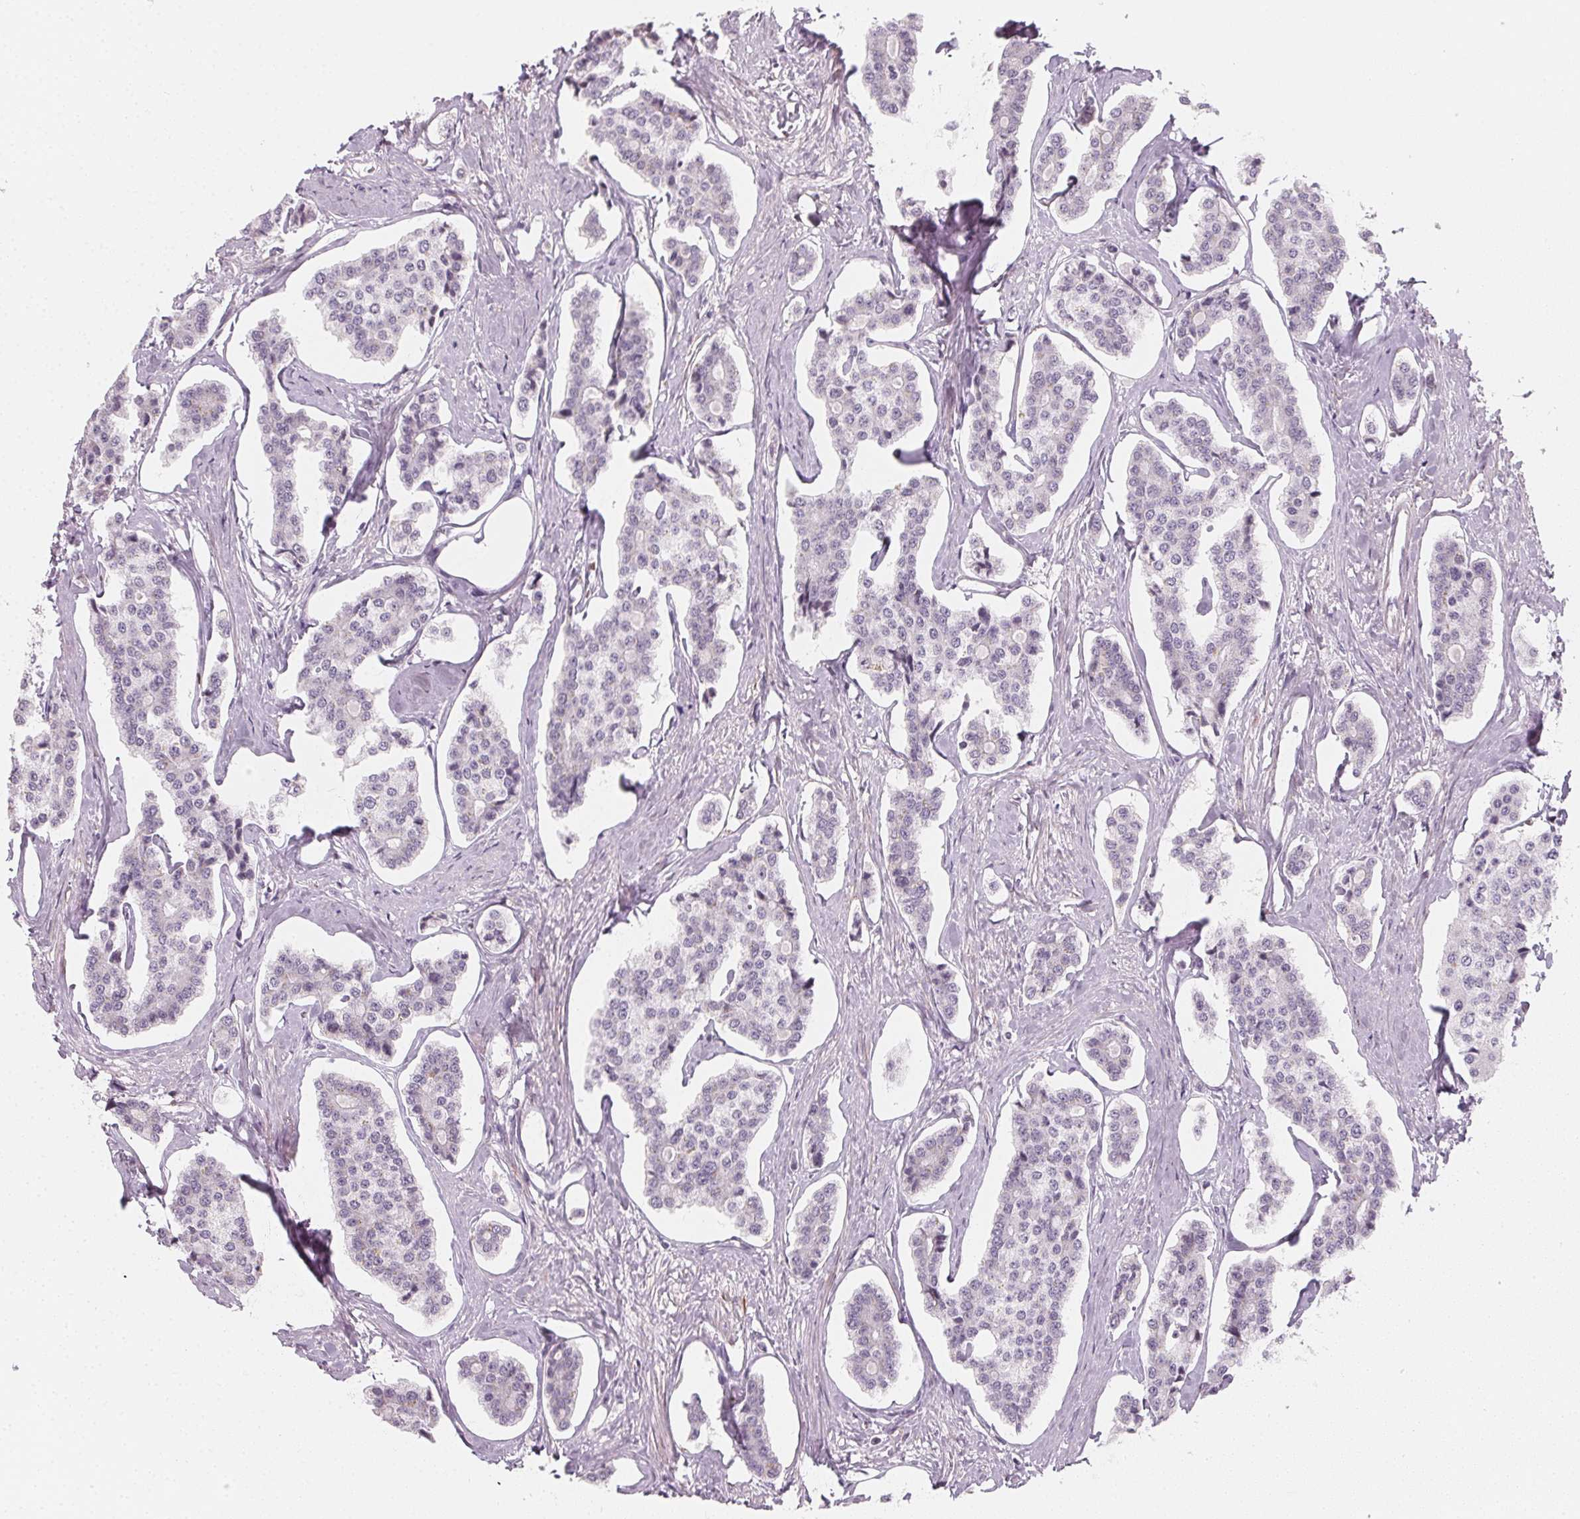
{"staining": {"intensity": "negative", "quantity": "none", "location": "none"}, "tissue": "carcinoid", "cell_type": "Tumor cells", "image_type": "cancer", "snomed": [{"axis": "morphology", "description": "Carcinoid, malignant, NOS"}, {"axis": "topography", "description": "Small intestine"}], "caption": "Carcinoid (malignant) was stained to show a protein in brown. There is no significant positivity in tumor cells.", "gene": "CCDC96", "patient": {"sex": "female", "age": 65}}